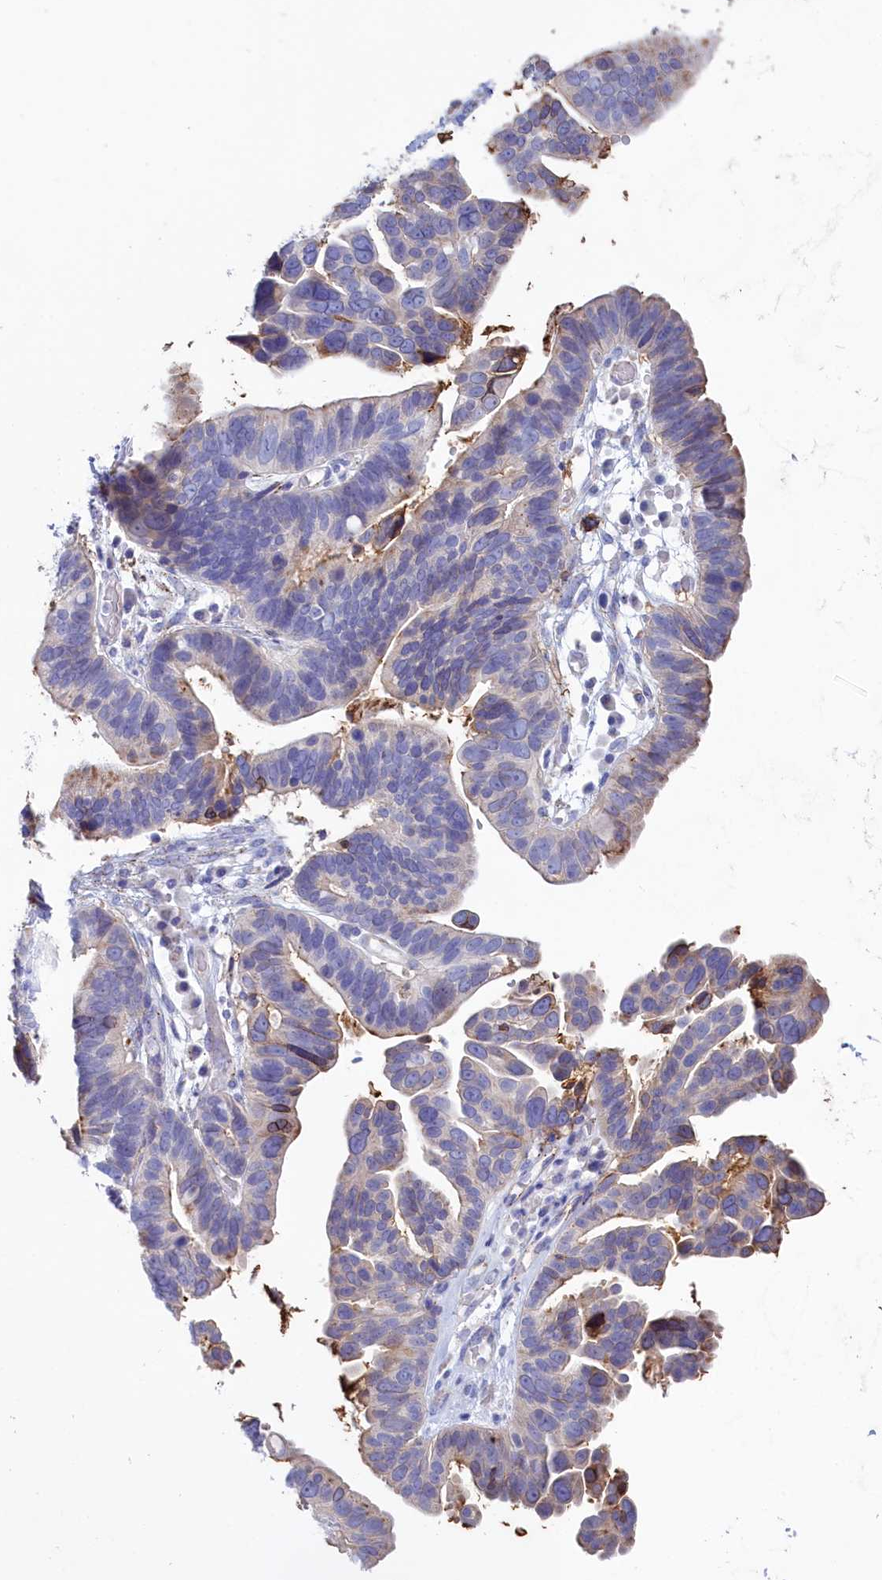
{"staining": {"intensity": "weak", "quantity": "<25%", "location": "cytoplasmic/membranous"}, "tissue": "ovarian cancer", "cell_type": "Tumor cells", "image_type": "cancer", "snomed": [{"axis": "morphology", "description": "Cystadenocarcinoma, serous, NOS"}, {"axis": "topography", "description": "Ovary"}], "caption": "An image of ovarian serous cystadenocarcinoma stained for a protein displays no brown staining in tumor cells.", "gene": "WDR6", "patient": {"sex": "female", "age": 56}}